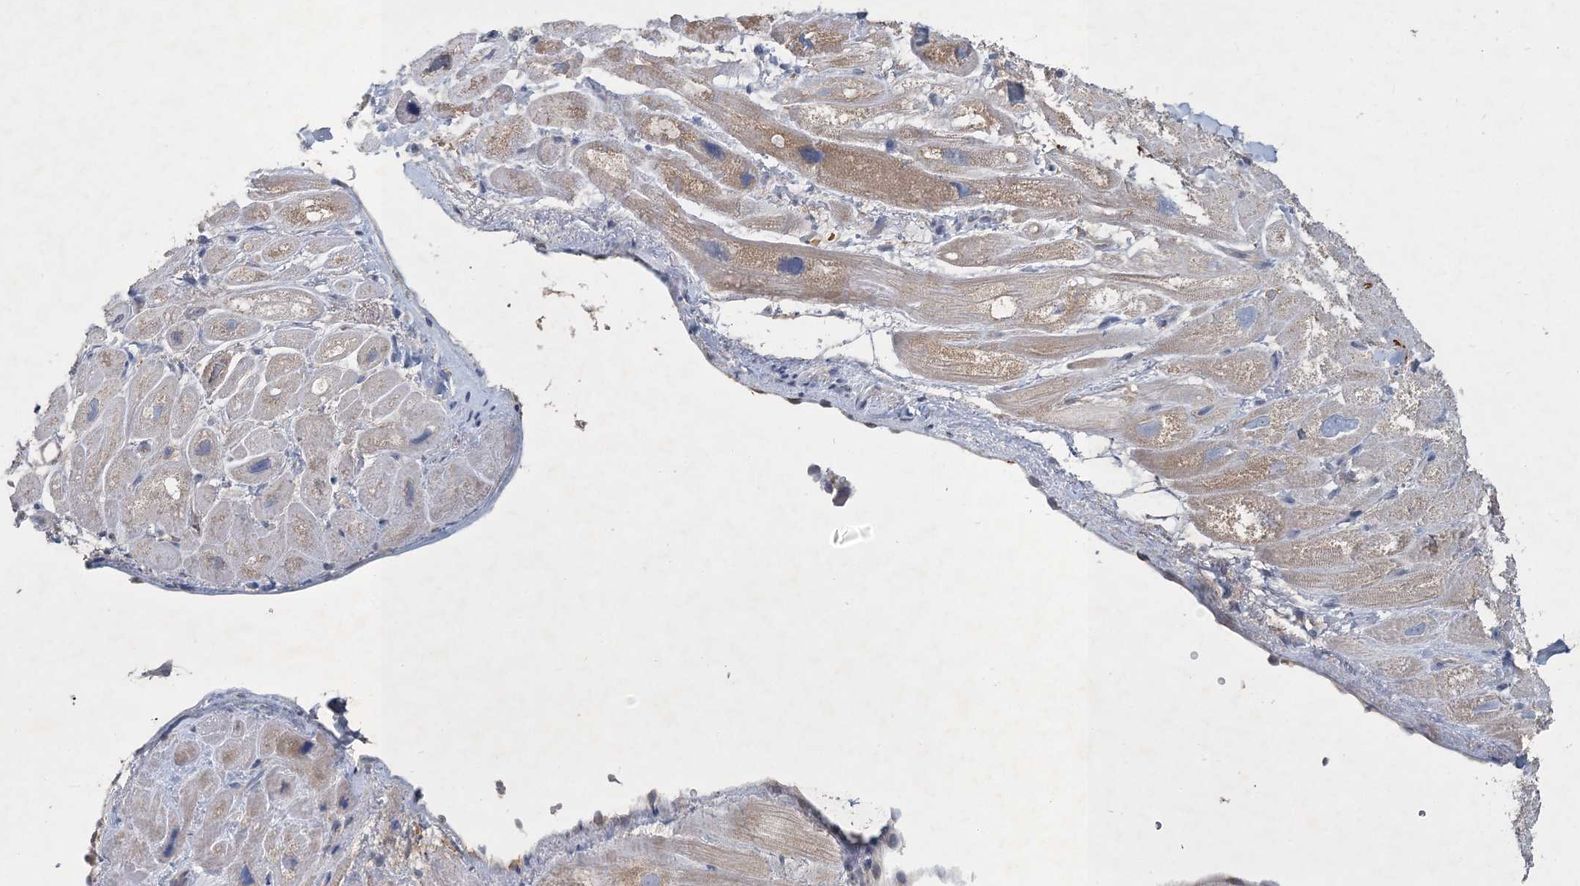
{"staining": {"intensity": "moderate", "quantity": "<25%", "location": "cytoplasmic/membranous"}, "tissue": "heart muscle", "cell_type": "Cardiomyocytes", "image_type": "normal", "snomed": [{"axis": "morphology", "description": "Normal tissue, NOS"}, {"axis": "topography", "description": "Heart"}], "caption": "Immunohistochemistry (DAB (3,3'-diaminobenzidine)) staining of unremarkable human heart muscle exhibits moderate cytoplasmic/membranous protein staining in approximately <25% of cardiomyocytes. (brown staining indicates protein expression, while blue staining denotes nuclei).", "gene": "RNF25", "patient": {"sex": "male", "age": 49}}